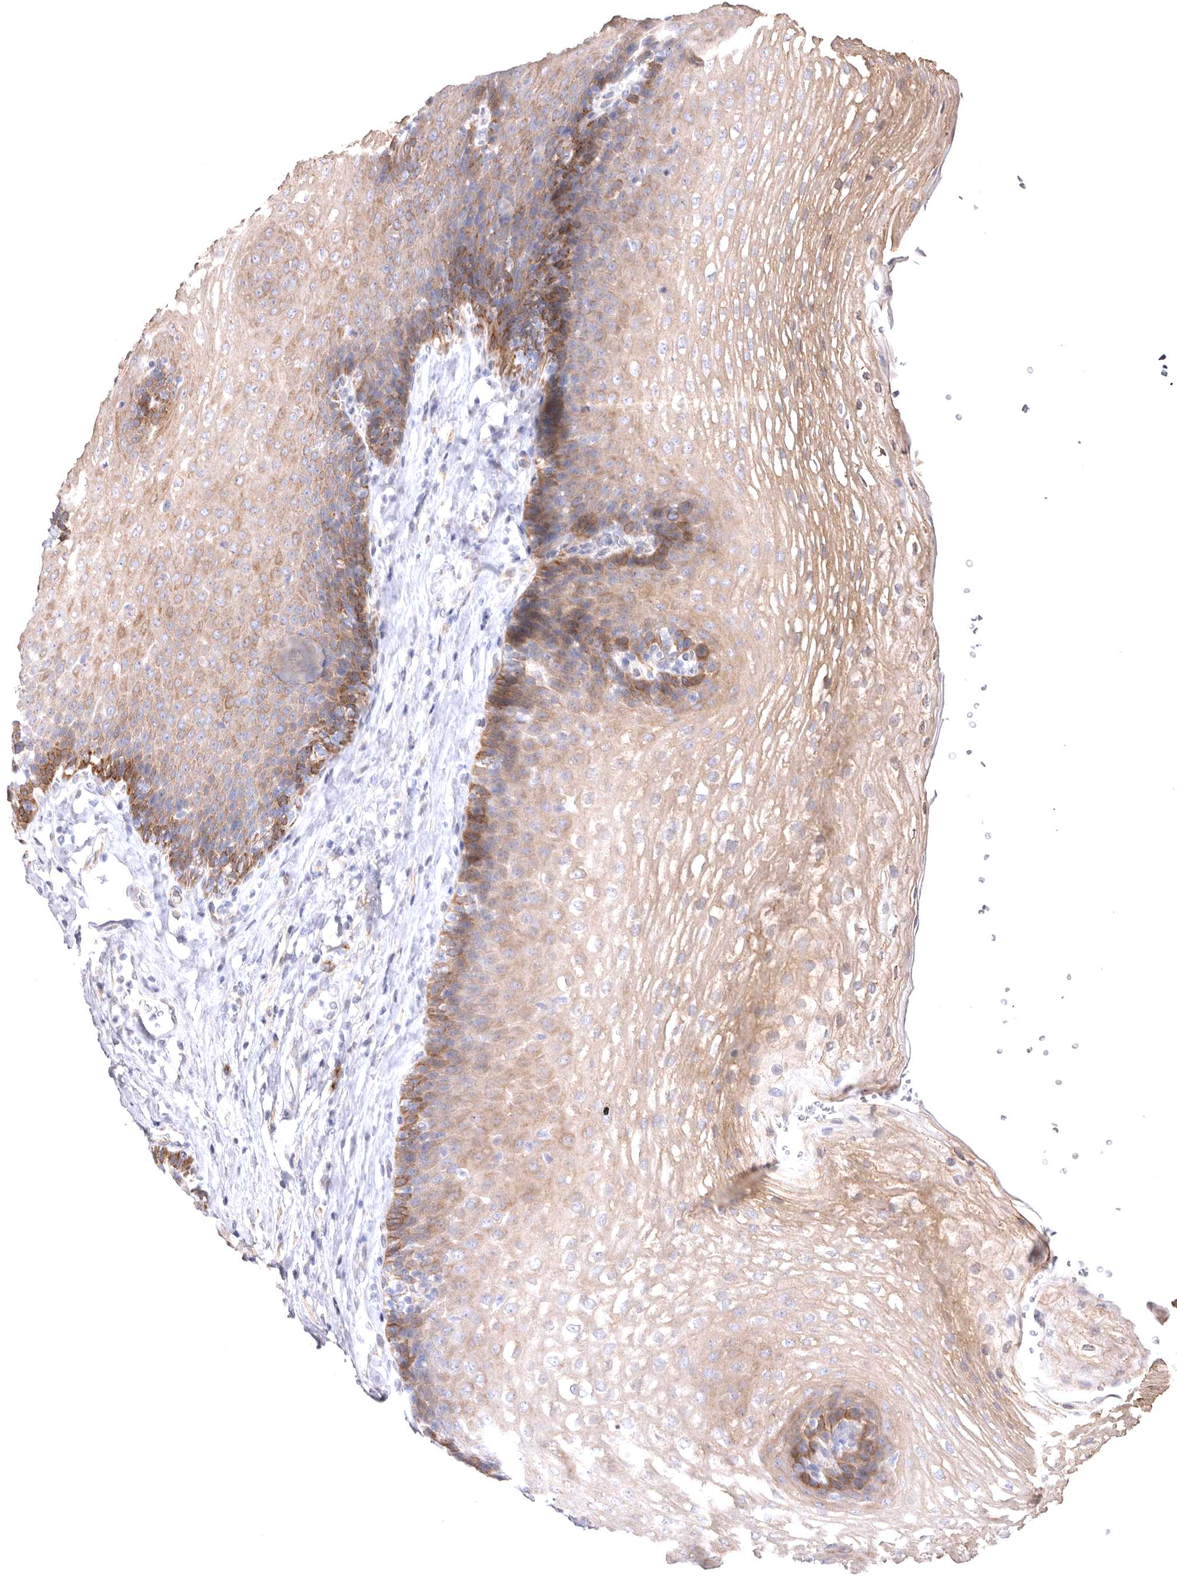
{"staining": {"intensity": "moderate", "quantity": "25%-75%", "location": "cytoplasmic/membranous"}, "tissue": "esophagus", "cell_type": "Squamous epithelial cells", "image_type": "normal", "snomed": [{"axis": "morphology", "description": "Normal tissue, NOS"}, {"axis": "topography", "description": "Esophagus"}], "caption": "Protein expression analysis of benign human esophagus reveals moderate cytoplasmic/membranous positivity in approximately 25%-75% of squamous epithelial cells. Nuclei are stained in blue.", "gene": "VPS45", "patient": {"sex": "female", "age": 66}}